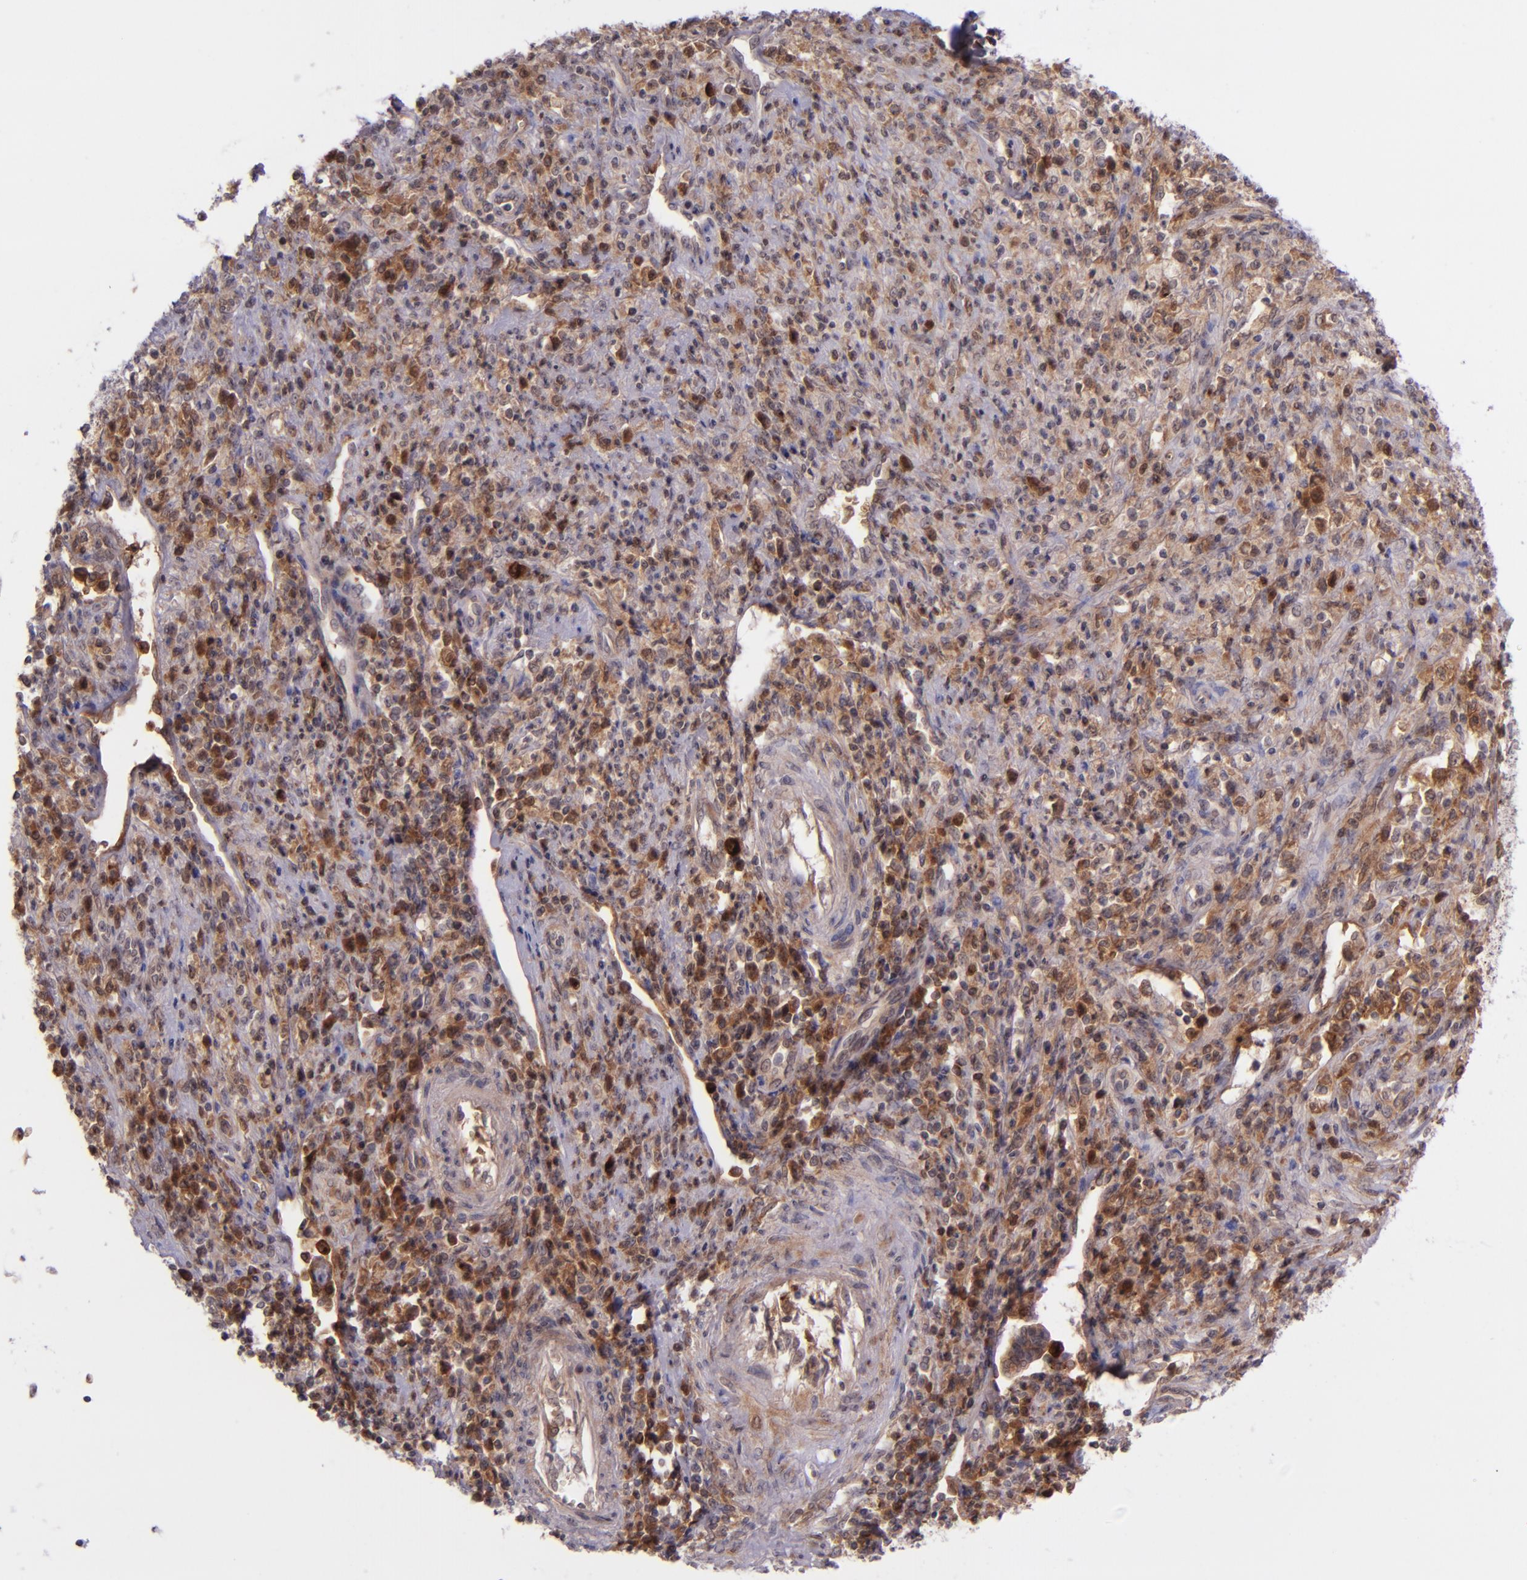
{"staining": {"intensity": "moderate", "quantity": "25%-75%", "location": "cytoplasmic/membranous"}, "tissue": "cervical cancer", "cell_type": "Tumor cells", "image_type": "cancer", "snomed": [{"axis": "morphology", "description": "Adenocarcinoma, NOS"}, {"axis": "topography", "description": "Cervix"}], "caption": "Protein analysis of cervical cancer (adenocarcinoma) tissue shows moderate cytoplasmic/membranous expression in about 25%-75% of tumor cells.", "gene": "SELL", "patient": {"sex": "female", "age": 36}}